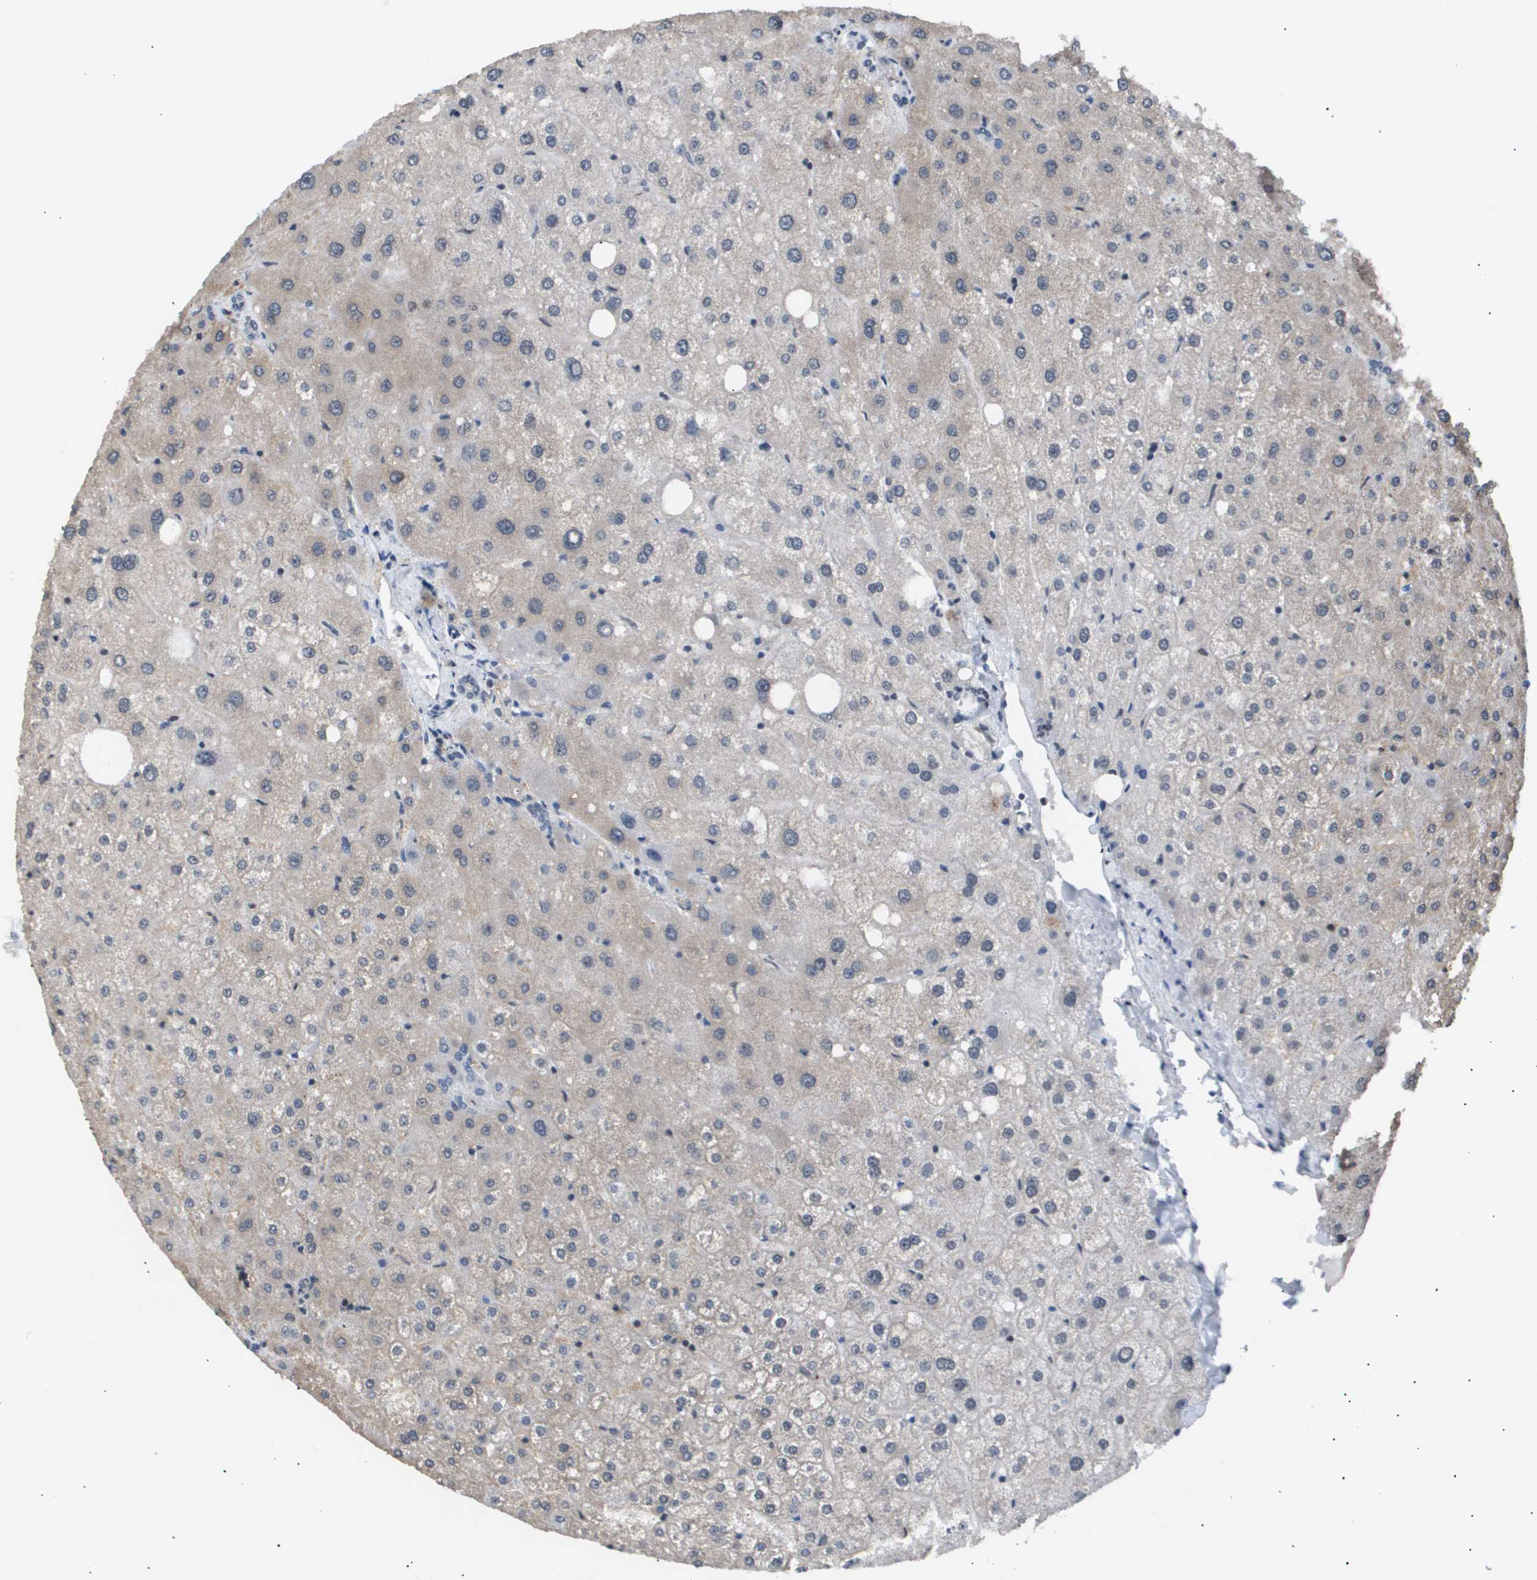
{"staining": {"intensity": "negative", "quantity": "none", "location": "none"}, "tissue": "liver", "cell_type": "Cholangiocytes", "image_type": "normal", "snomed": [{"axis": "morphology", "description": "Normal tissue, NOS"}, {"axis": "topography", "description": "Liver"}], "caption": "Cholangiocytes show no significant protein positivity in benign liver. The staining was performed using DAB to visualize the protein expression in brown, while the nuclei were stained in blue with hematoxylin (Magnification: 20x).", "gene": "ANAPC2", "patient": {"sex": "male", "age": 73}}